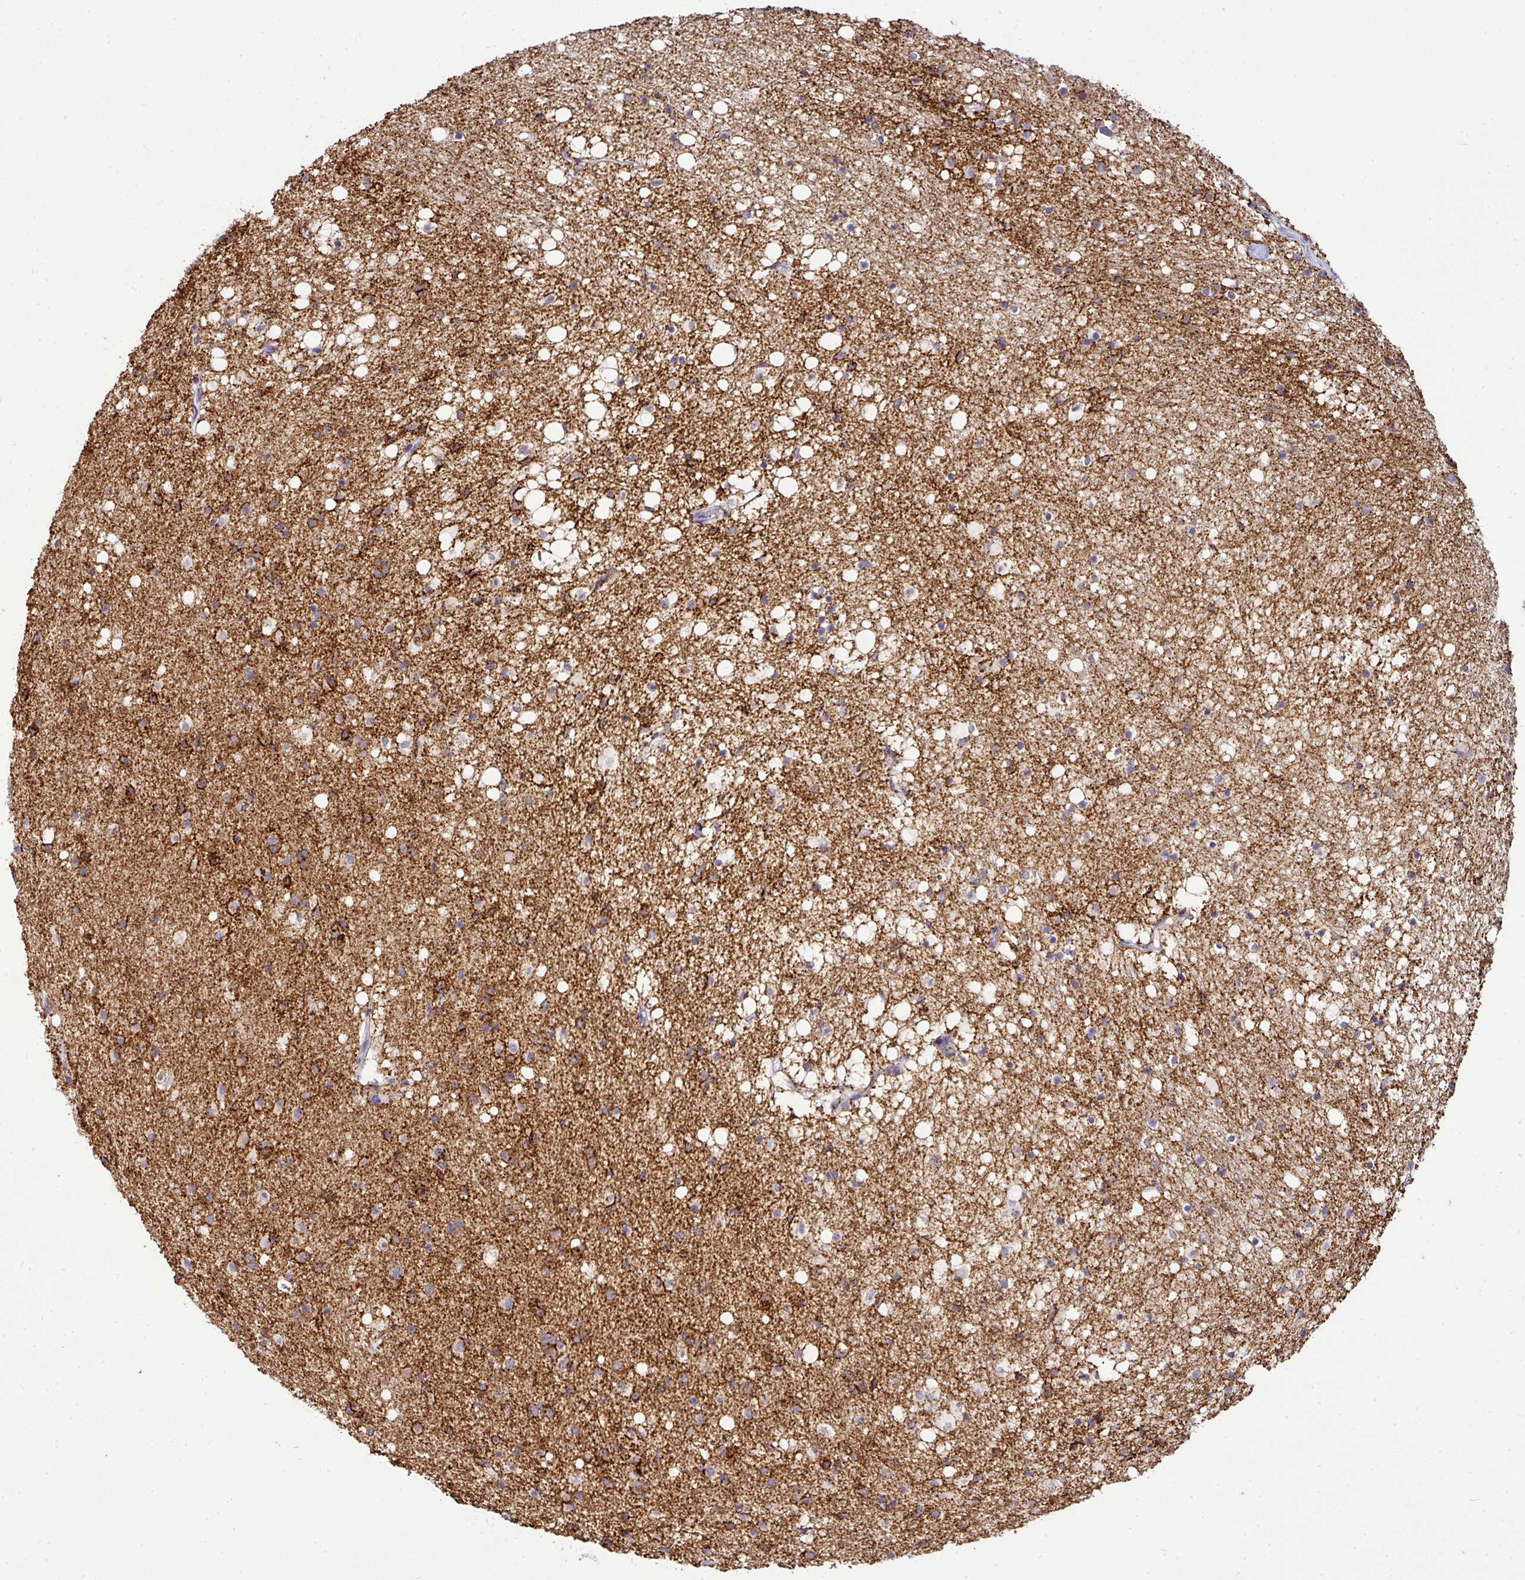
{"staining": {"intensity": "strong", "quantity": "<25%", "location": "cytoplasmic/membranous"}, "tissue": "caudate", "cell_type": "Glial cells", "image_type": "normal", "snomed": [{"axis": "morphology", "description": "Normal tissue, NOS"}, {"axis": "topography", "description": "Lateral ventricle wall"}], "caption": "Normal caudate was stained to show a protein in brown. There is medium levels of strong cytoplasmic/membranous staining in about <25% of glial cells.", "gene": "CAB39L", "patient": {"sex": "male", "age": 58}}